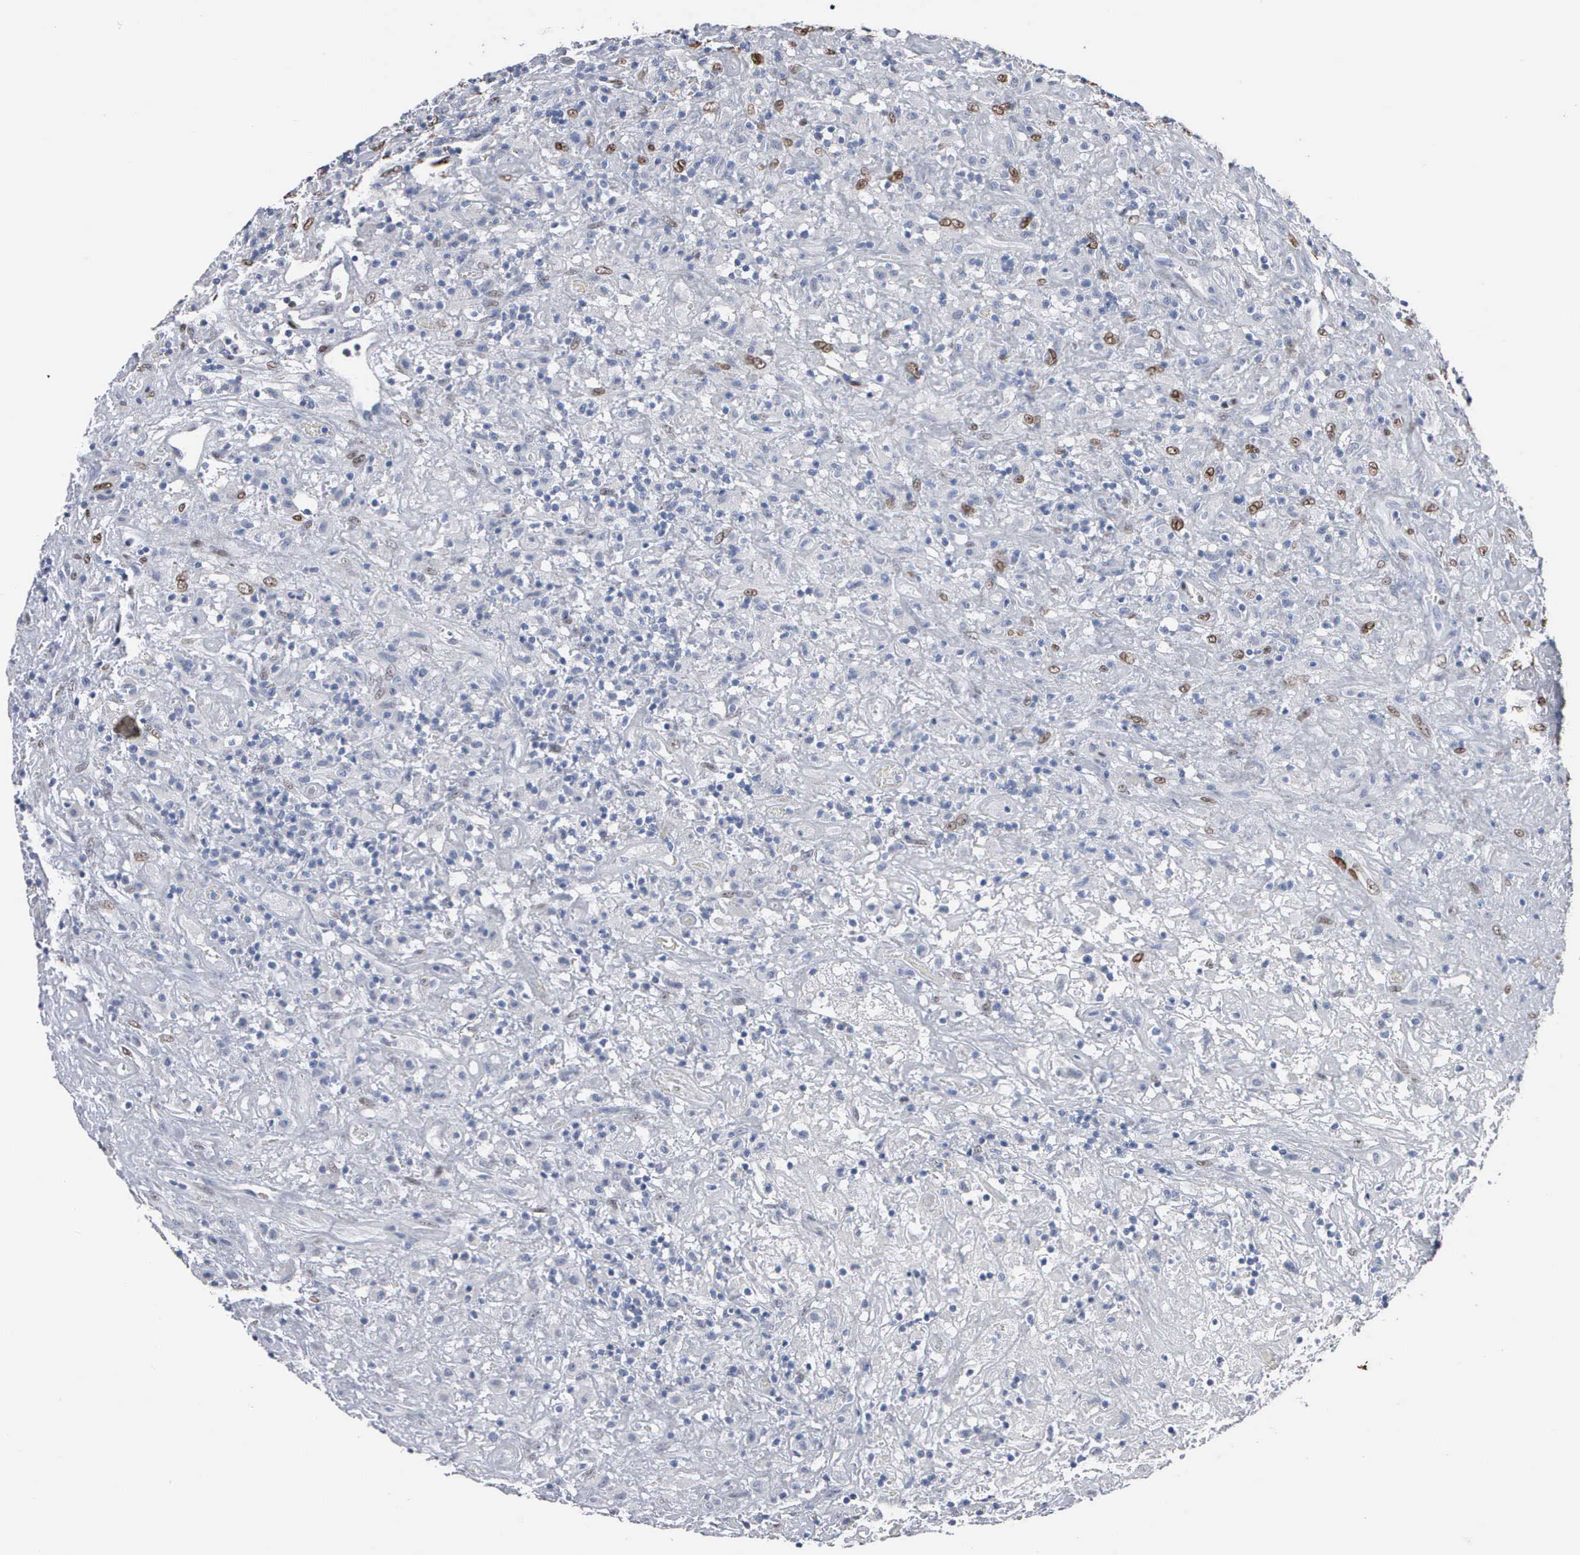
{"staining": {"intensity": "negative", "quantity": "none", "location": "none"}, "tissue": "lymphoma", "cell_type": "Tumor cells", "image_type": "cancer", "snomed": [{"axis": "morphology", "description": "Hodgkin's disease, NOS"}, {"axis": "topography", "description": "Lymph node"}], "caption": "Lymphoma was stained to show a protein in brown. There is no significant staining in tumor cells. (DAB IHC, high magnification).", "gene": "FGF2", "patient": {"sex": "male", "age": 46}}